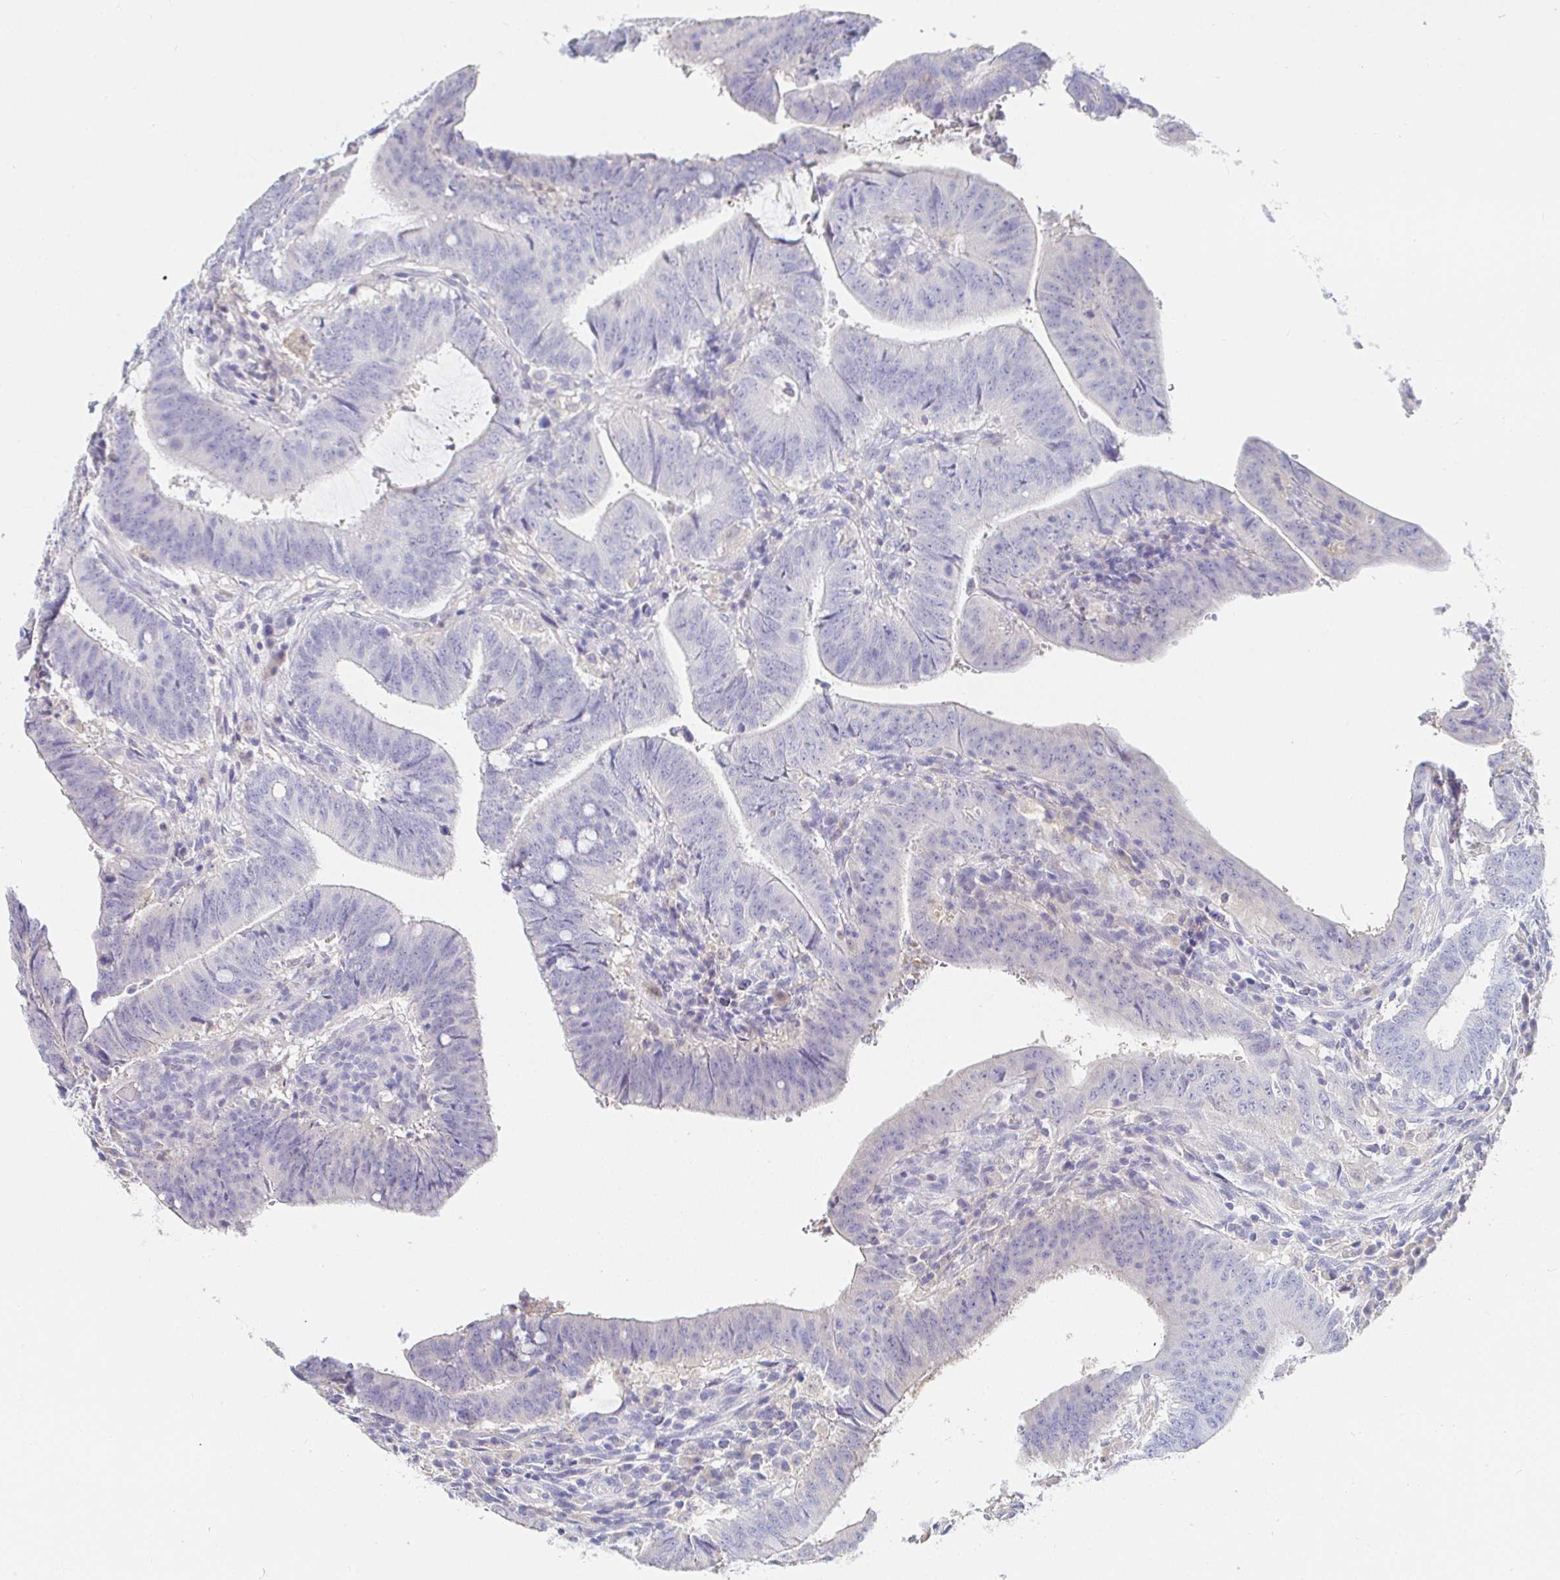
{"staining": {"intensity": "negative", "quantity": "none", "location": "none"}, "tissue": "colorectal cancer", "cell_type": "Tumor cells", "image_type": "cancer", "snomed": [{"axis": "morphology", "description": "Adenocarcinoma, NOS"}, {"axis": "topography", "description": "Colon"}], "caption": "Adenocarcinoma (colorectal) was stained to show a protein in brown. There is no significant staining in tumor cells.", "gene": "PDE6B", "patient": {"sex": "female", "age": 43}}